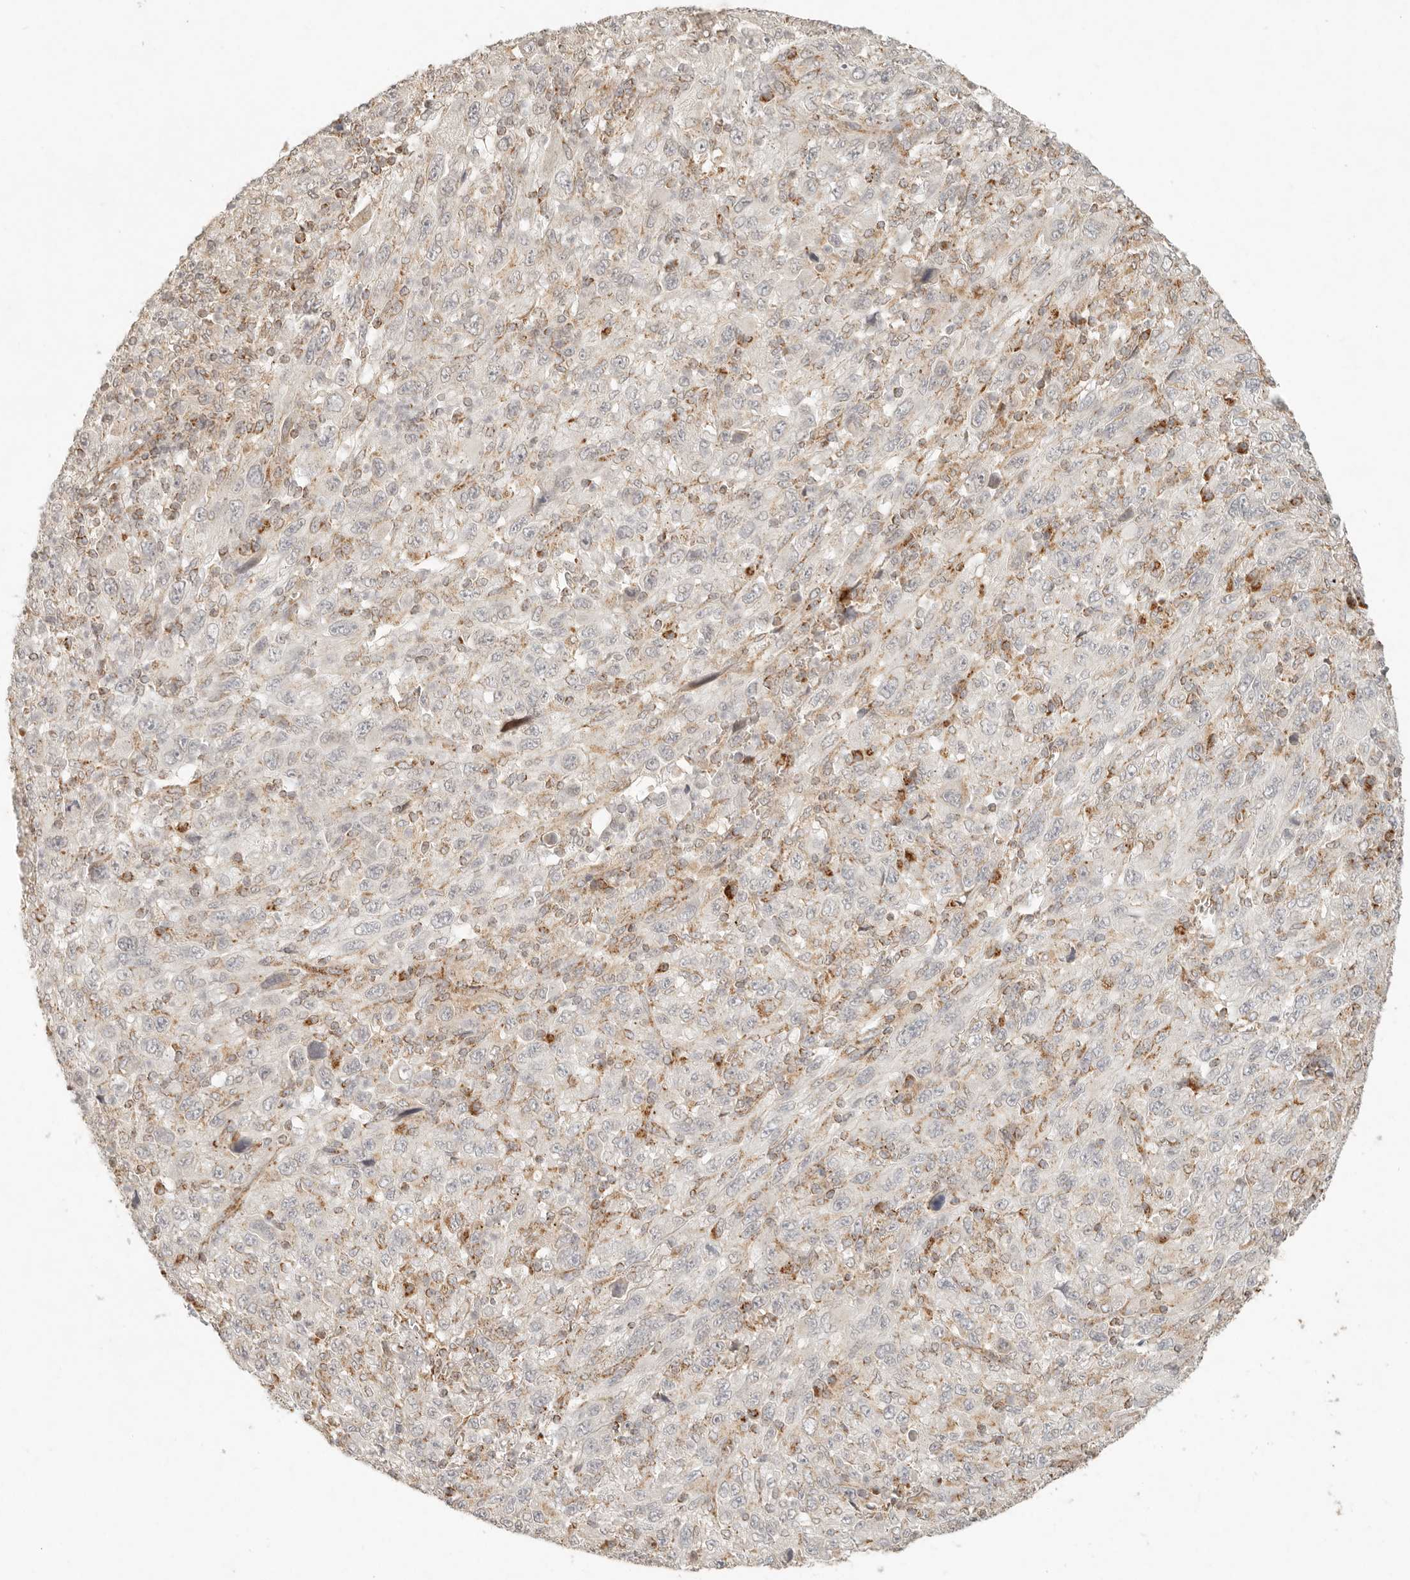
{"staining": {"intensity": "negative", "quantity": "none", "location": "none"}, "tissue": "melanoma", "cell_type": "Tumor cells", "image_type": "cancer", "snomed": [{"axis": "morphology", "description": "Malignant melanoma, Metastatic site"}, {"axis": "topography", "description": "Skin"}], "caption": "Protein analysis of melanoma shows no significant staining in tumor cells.", "gene": "MRPL55", "patient": {"sex": "female", "age": 56}}